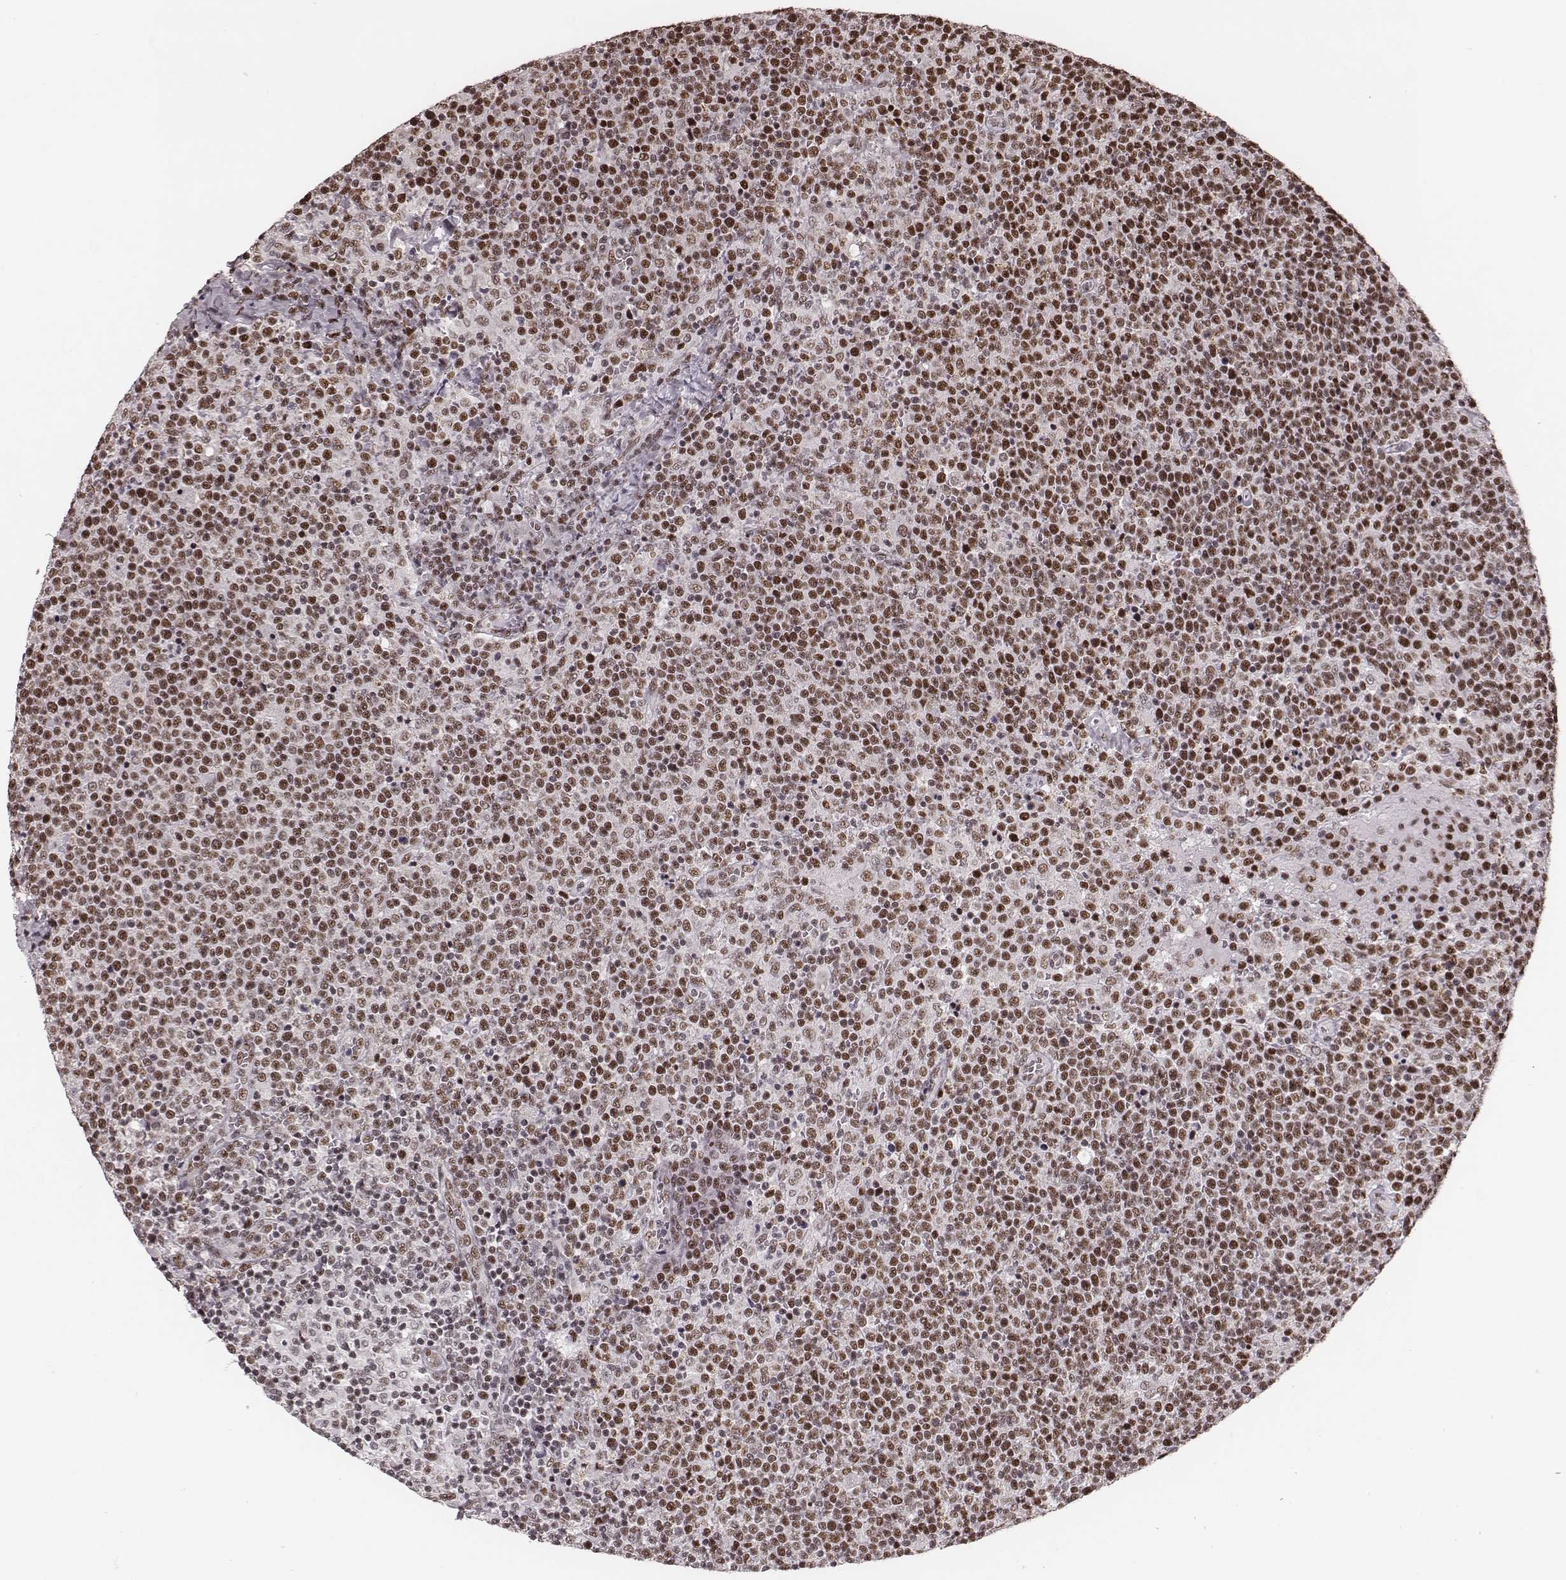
{"staining": {"intensity": "moderate", "quantity": ">75%", "location": "nuclear"}, "tissue": "lymphoma", "cell_type": "Tumor cells", "image_type": "cancer", "snomed": [{"axis": "morphology", "description": "Malignant lymphoma, non-Hodgkin's type, High grade"}, {"axis": "topography", "description": "Lymph node"}], "caption": "A histopathology image showing moderate nuclear expression in approximately >75% of tumor cells in high-grade malignant lymphoma, non-Hodgkin's type, as visualized by brown immunohistochemical staining.", "gene": "LUC7L", "patient": {"sex": "male", "age": 61}}